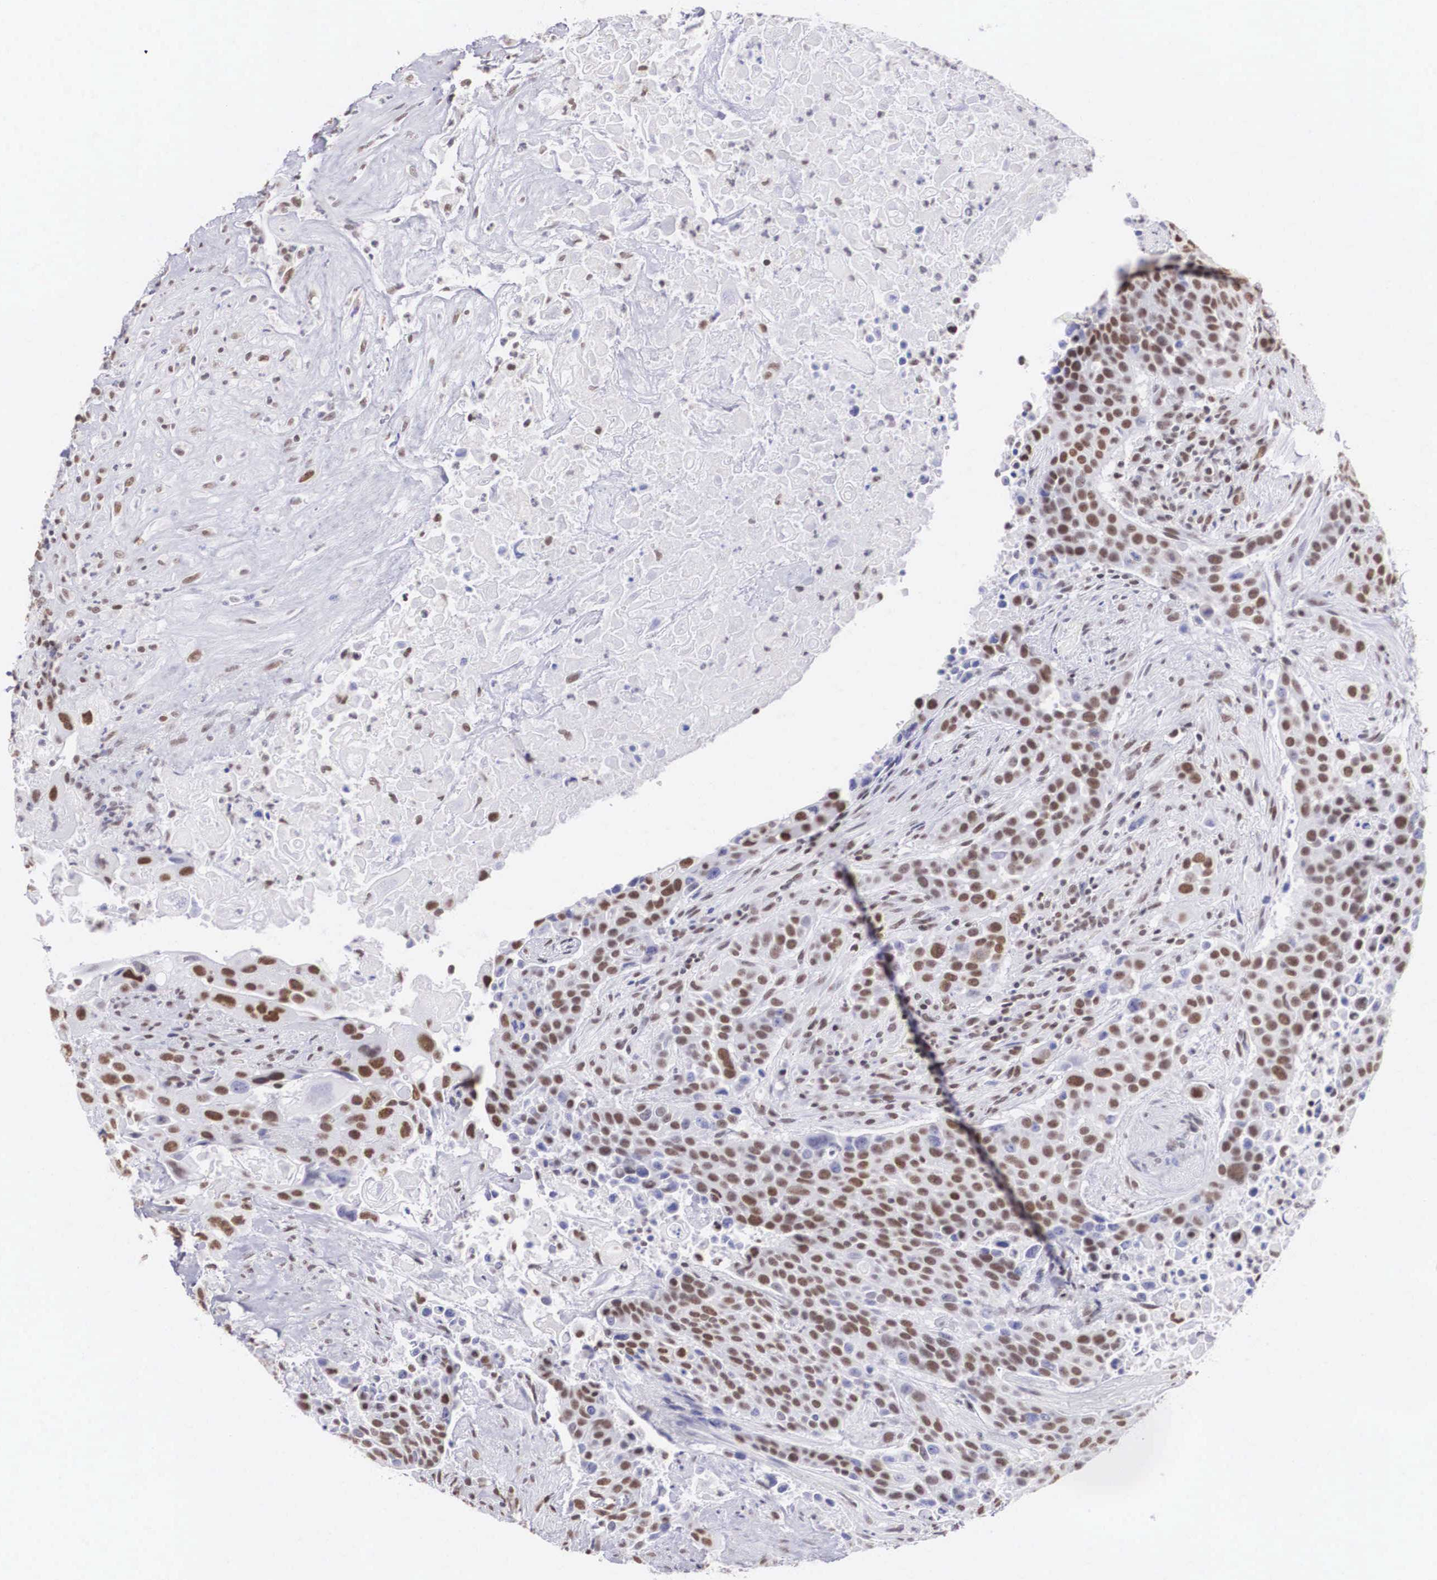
{"staining": {"intensity": "moderate", "quantity": ">75%", "location": "nuclear"}, "tissue": "urothelial cancer", "cell_type": "Tumor cells", "image_type": "cancer", "snomed": [{"axis": "morphology", "description": "Urothelial carcinoma, High grade"}, {"axis": "topography", "description": "Urinary bladder"}], "caption": "Tumor cells show medium levels of moderate nuclear staining in approximately >75% of cells in human urothelial cancer.", "gene": "CSTF2", "patient": {"sex": "male", "age": 74}}